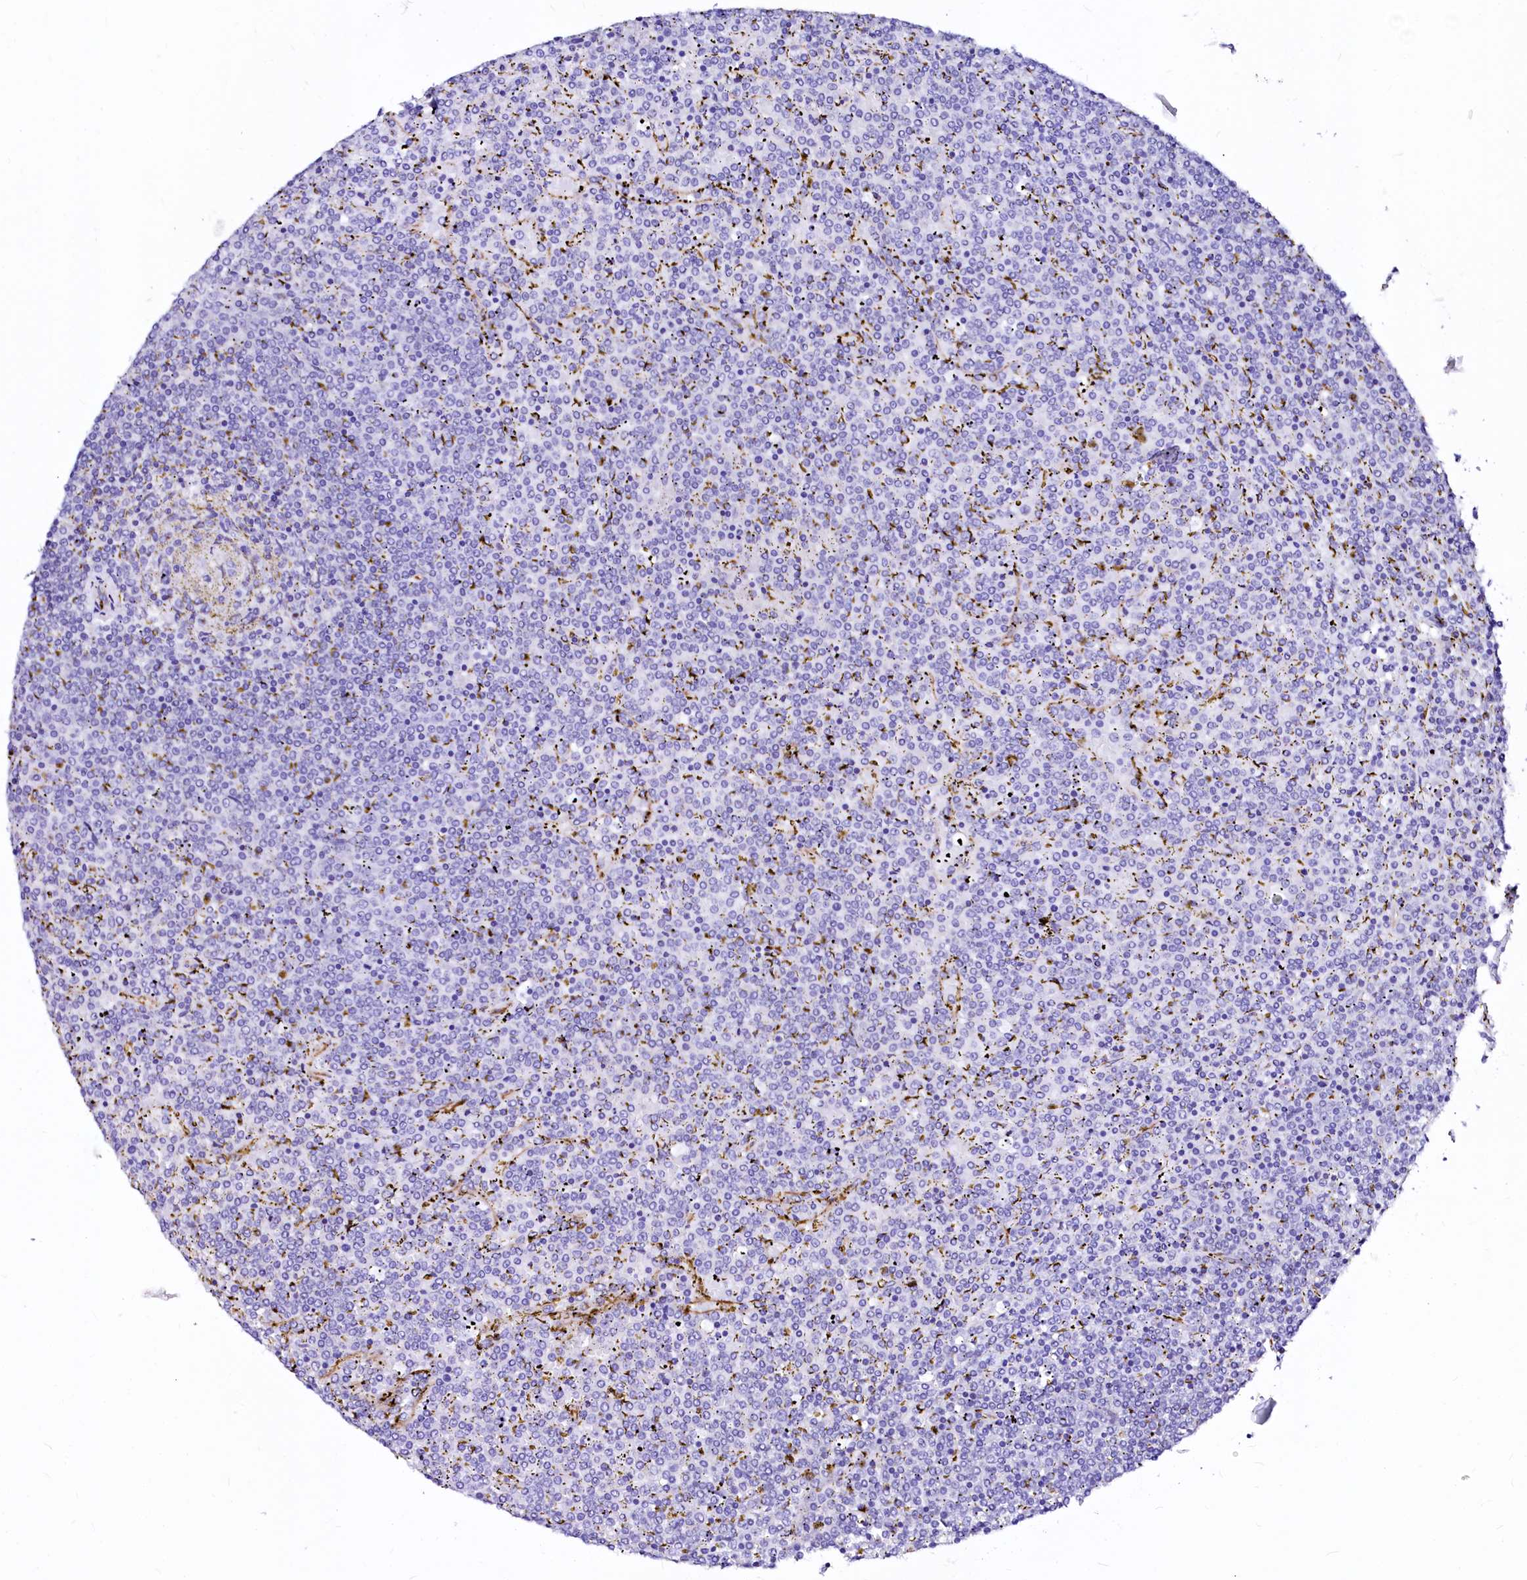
{"staining": {"intensity": "negative", "quantity": "none", "location": "none"}, "tissue": "lymphoma", "cell_type": "Tumor cells", "image_type": "cancer", "snomed": [{"axis": "morphology", "description": "Malignant lymphoma, non-Hodgkin's type, Low grade"}, {"axis": "topography", "description": "Spleen"}], "caption": "Human low-grade malignant lymphoma, non-Hodgkin's type stained for a protein using immunohistochemistry exhibits no positivity in tumor cells.", "gene": "SFR1", "patient": {"sex": "female", "age": 19}}